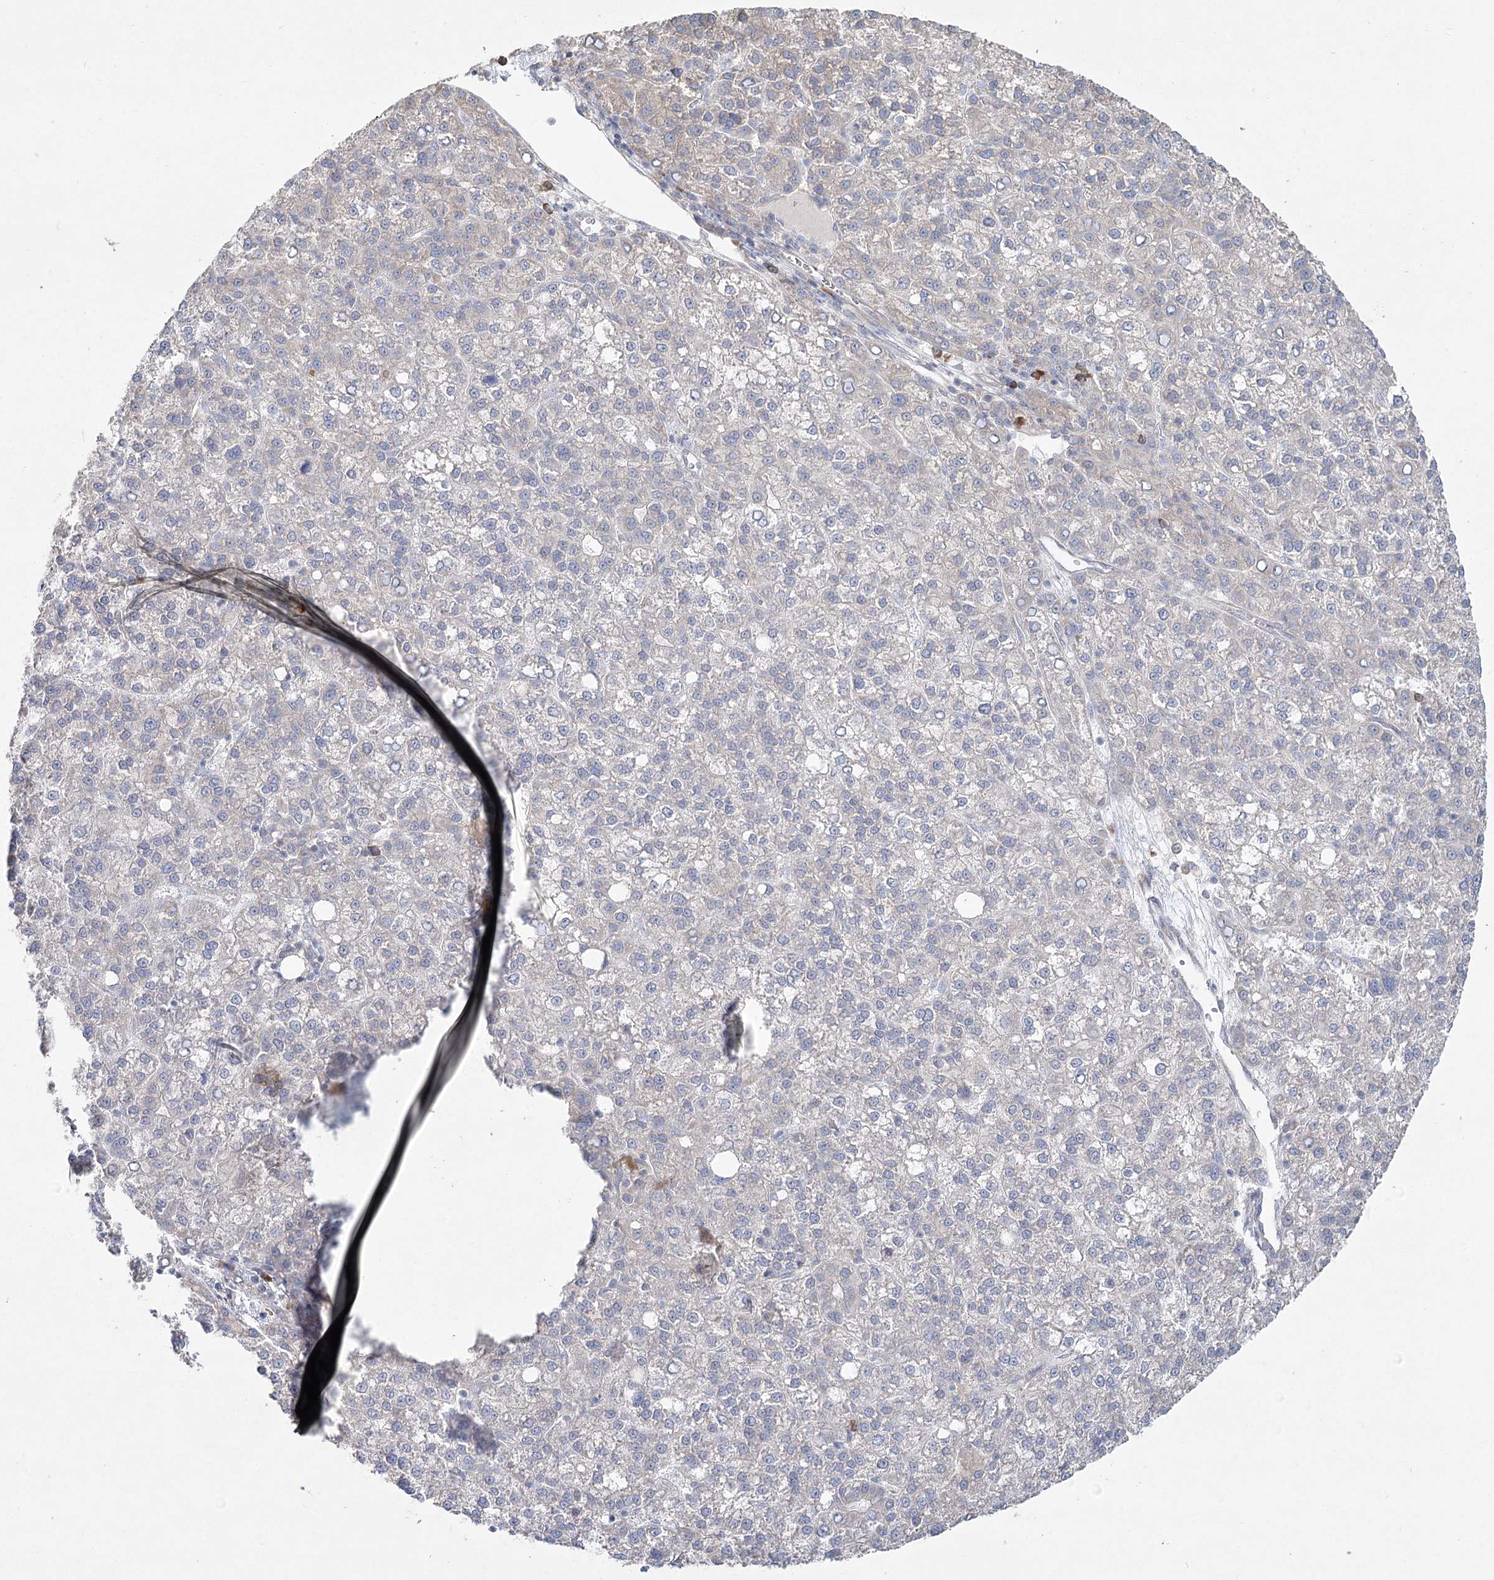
{"staining": {"intensity": "negative", "quantity": "none", "location": "none"}, "tissue": "liver cancer", "cell_type": "Tumor cells", "image_type": "cancer", "snomed": [{"axis": "morphology", "description": "Carcinoma, Hepatocellular, NOS"}, {"axis": "topography", "description": "Liver"}], "caption": "Immunohistochemical staining of liver cancer (hepatocellular carcinoma) shows no significant staining in tumor cells.", "gene": "CAMTA1", "patient": {"sex": "female", "age": 58}}